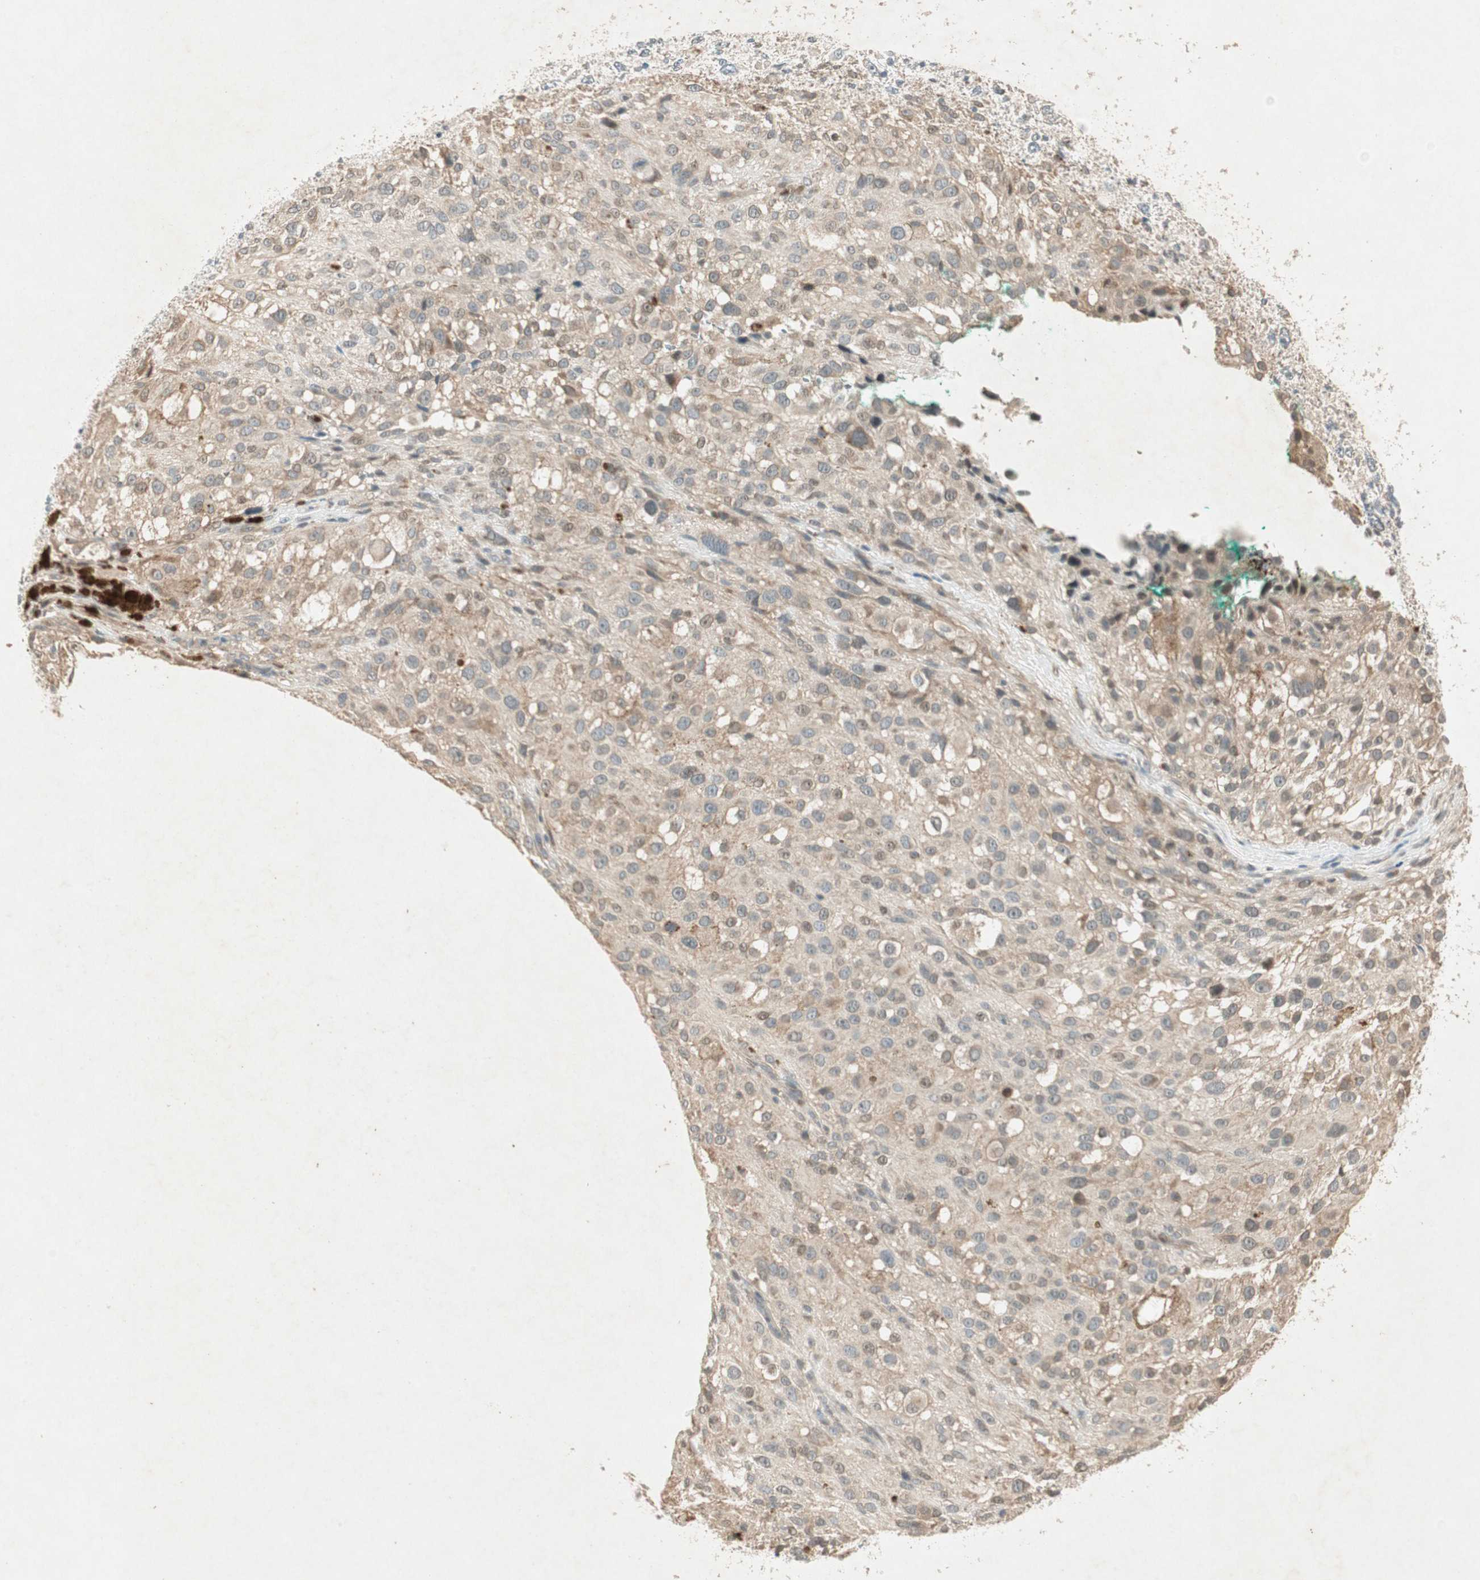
{"staining": {"intensity": "weak", "quantity": ">75%", "location": "cytoplasmic/membranous"}, "tissue": "melanoma", "cell_type": "Tumor cells", "image_type": "cancer", "snomed": [{"axis": "morphology", "description": "Necrosis, NOS"}, {"axis": "morphology", "description": "Malignant melanoma, NOS"}, {"axis": "topography", "description": "Skin"}], "caption": "Immunohistochemical staining of human malignant melanoma displays weak cytoplasmic/membranous protein staining in about >75% of tumor cells.", "gene": "USP2", "patient": {"sex": "female", "age": 87}}